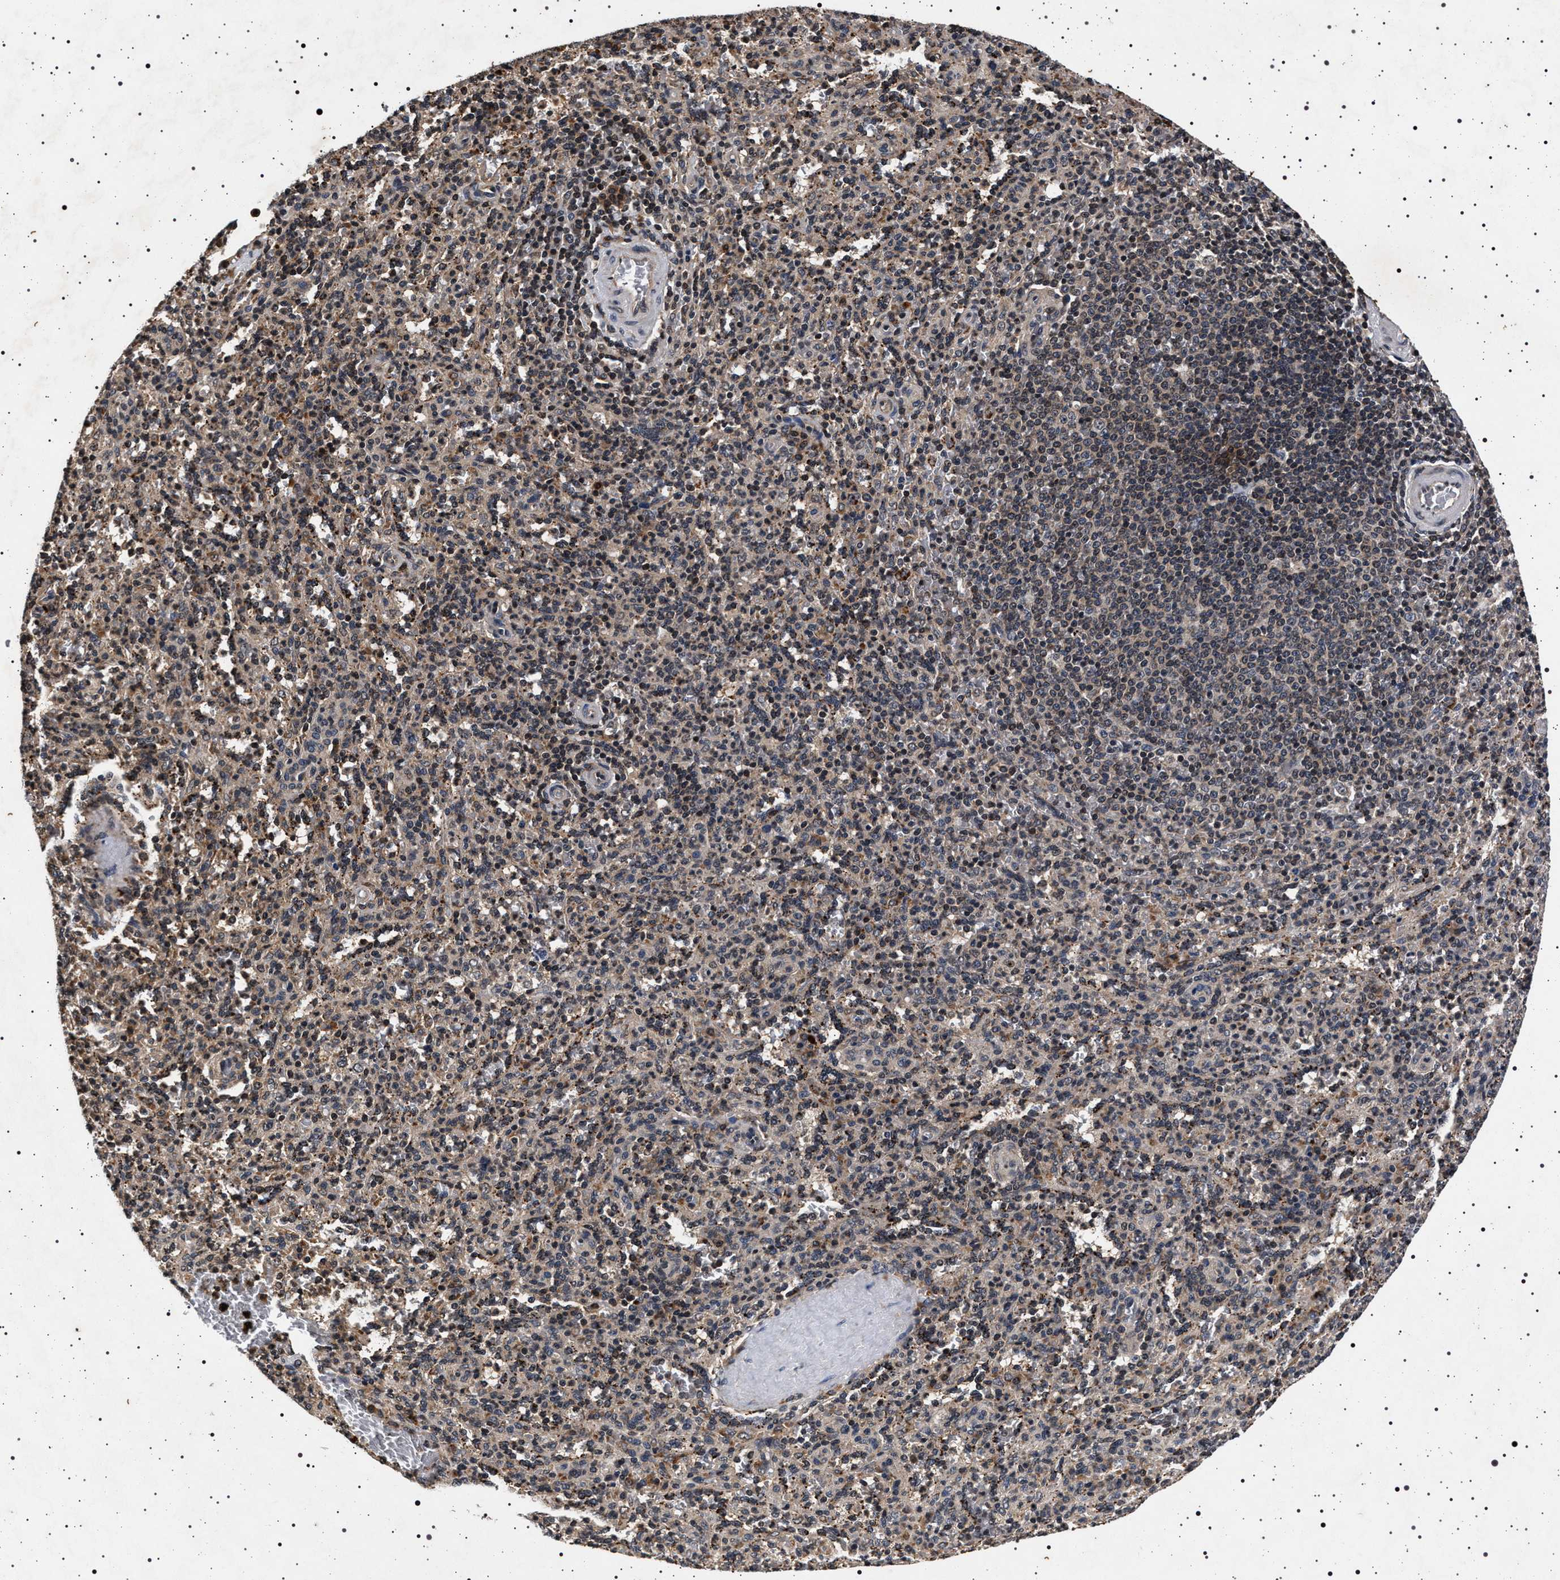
{"staining": {"intensity": "weak", "quantity": "25%-75%", "location": "cytoplasmic/membranous"}, "tissue": "spleen", "cell_type": "Cells in red pulp", "image_type": "normal", "snomed": [{"axis": "morphology", "description": "Normal tissue, NOS"}, {"axis": "topography", "description": "Spleen"}], "caption": "This is a photomicrograph of immunohistochemistry (IHC) staining of normal spleen, which shows weak expression in the cytoplasmic/membranous of cells in red pulp.", "gene": "CDKN1B", "patient": {"sex": "male", "age": 36}}